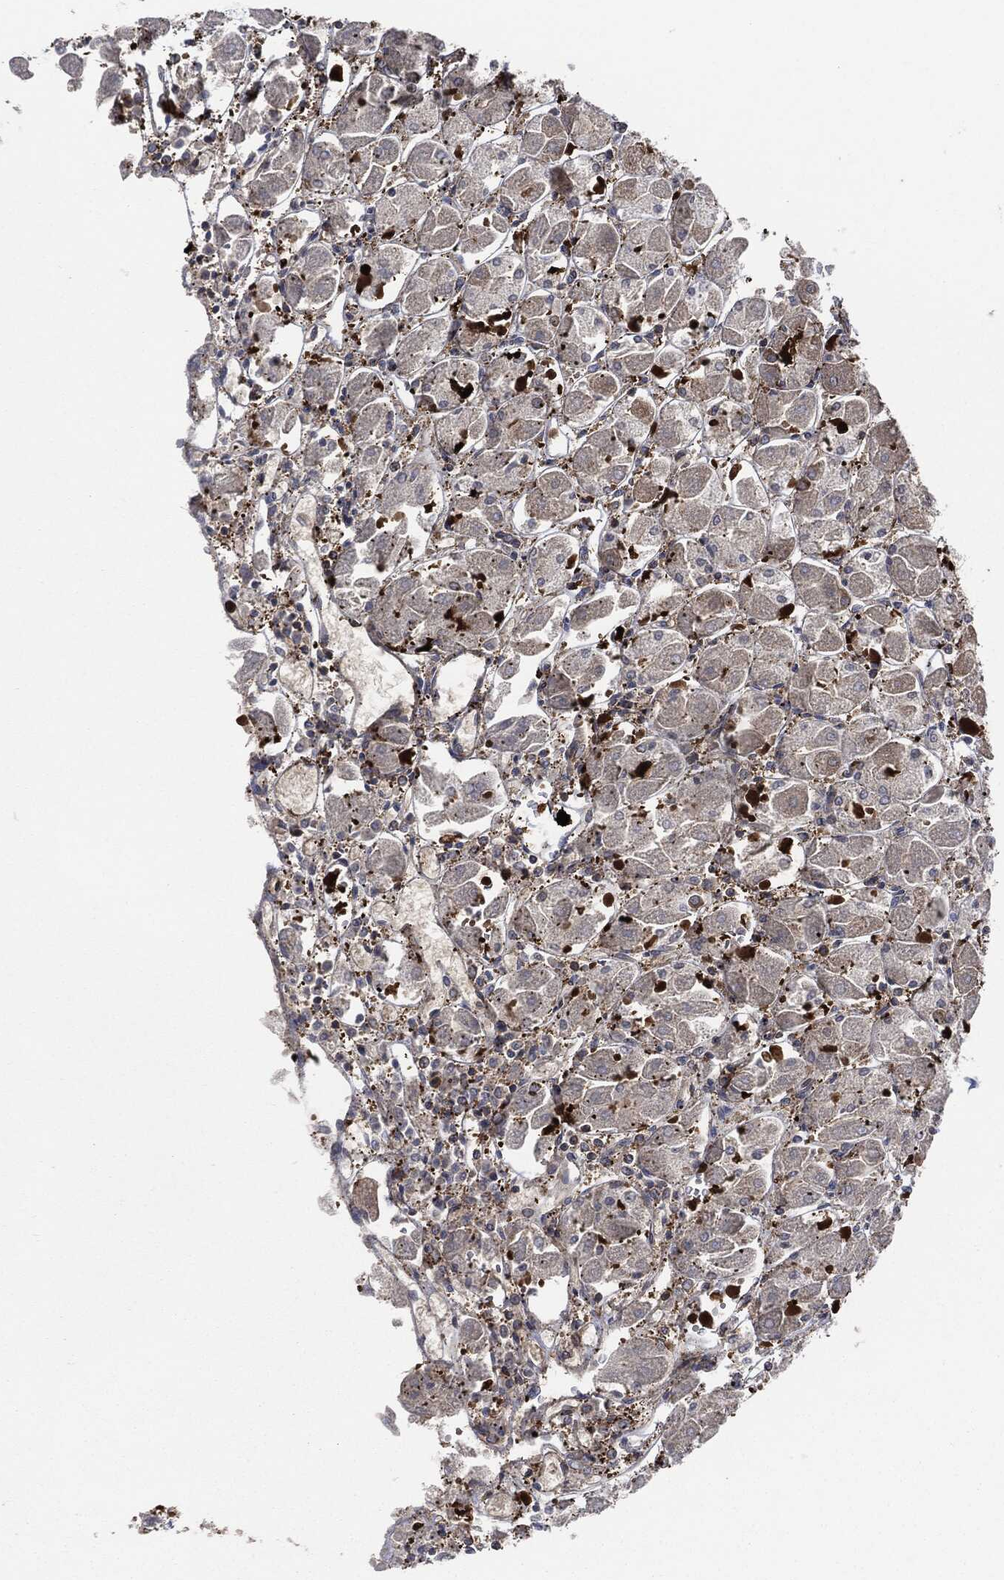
{"staining": {"intensity": "strong", "quantity": "25%-75%", "location": "cytoplasmic/membranous,nuclear"}, "tissue": "stomach", "cell_type": "Glandular cells", "image_type": "normal", "snomed": [{"axis": "morphology", "description": "Normal tissue, NOS"}, {"axis": "topography", "description": "Stomach"}], "caption": "The immunohistochemical stain labels strong cytoplasmic/membranous,nuclear positivity in glandular cells of benign stomach.", "gene": "DCTN1", "patient": {"sex": "male", "age": 70}}